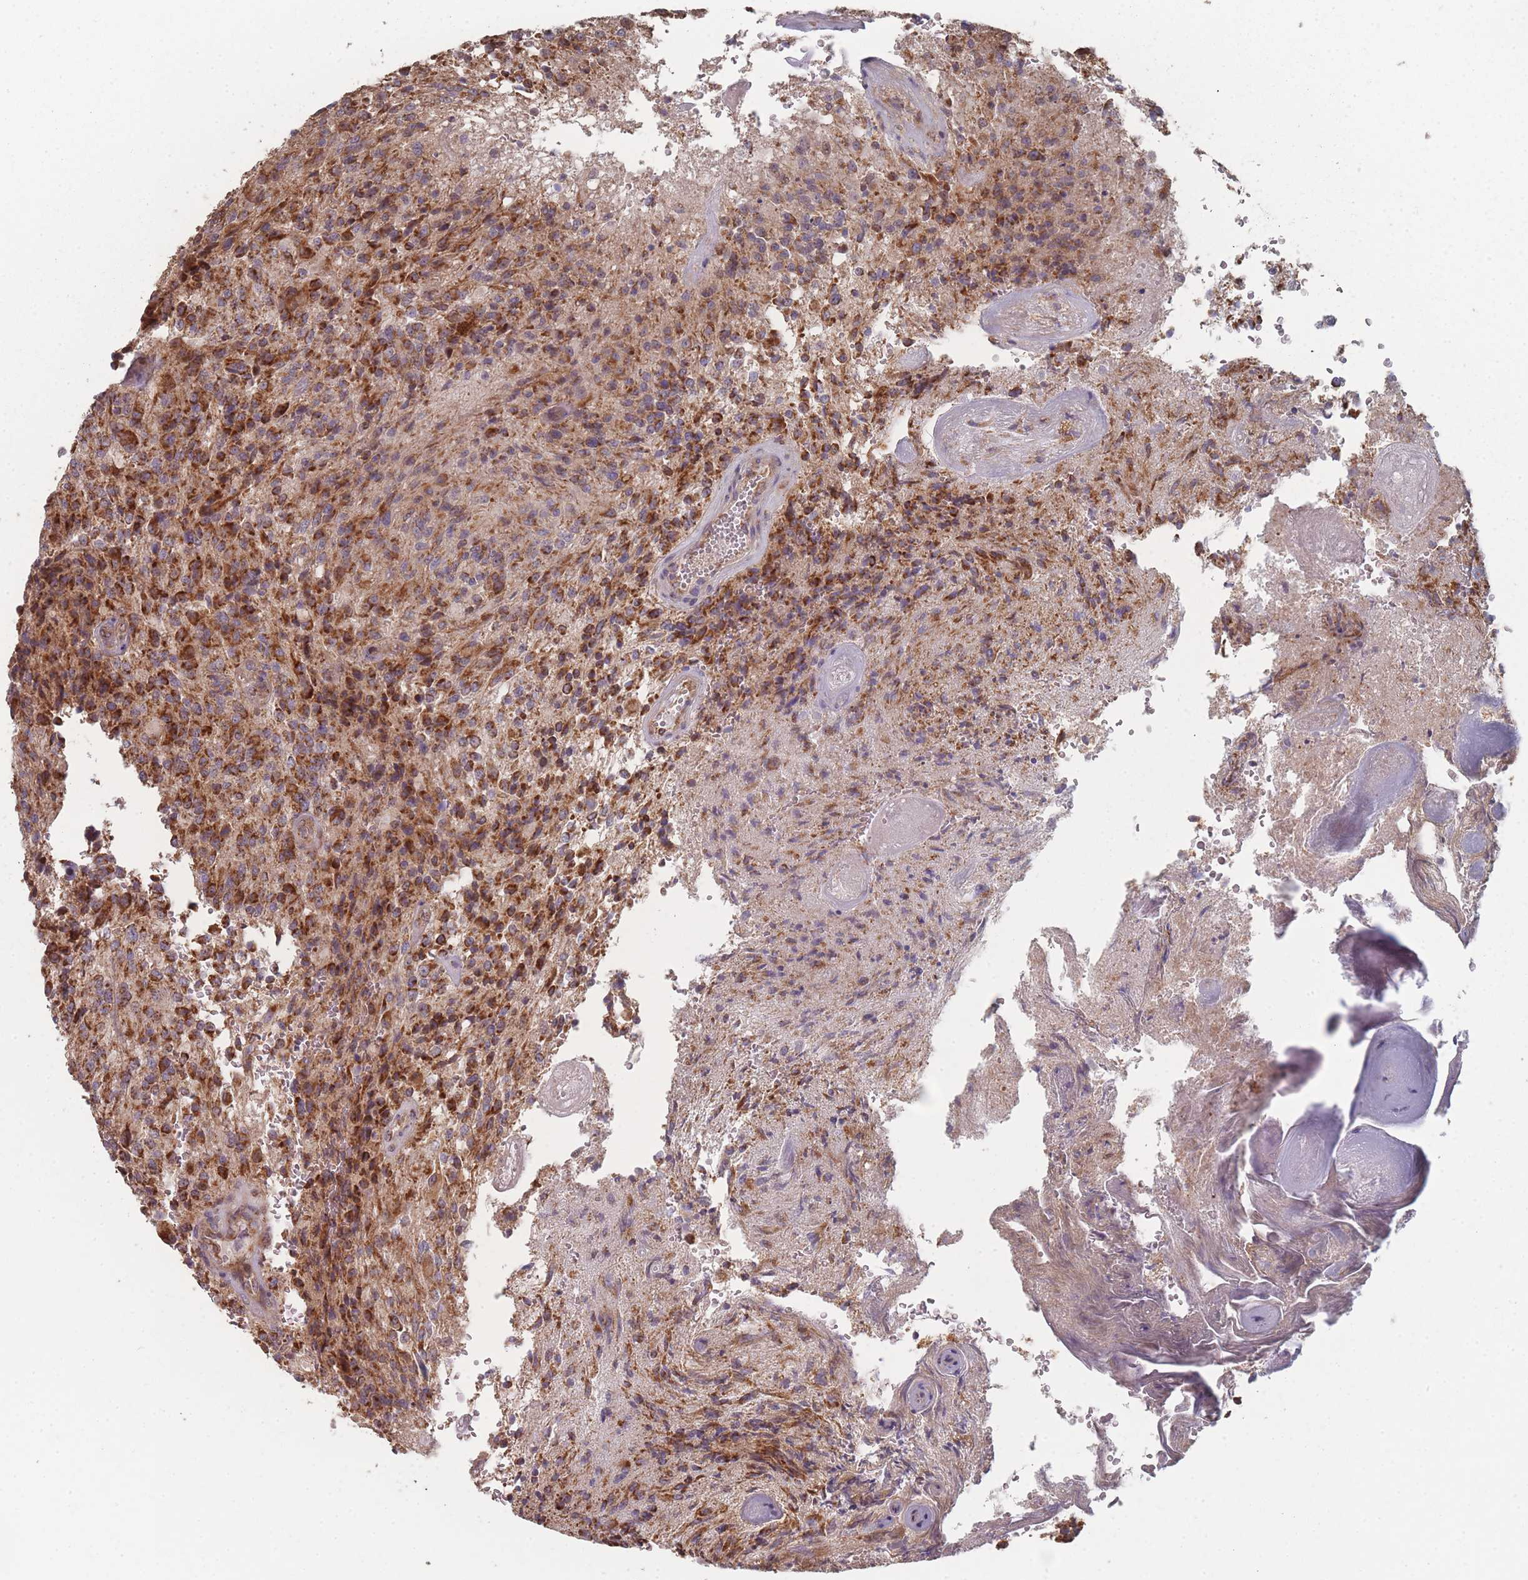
{"staining": {"intensity": "strong", "quantity": "25%-75%", "location": "cytoplasmic/membranous"}, "tissue": "glioma", "cell_type": "Tumor cells", "image_type": "cancer", "snomed": [{"axis": "morphology", "description": "Normal tissue, NOS"}, {"axis": "morphology", "description": "Glioma, malignant, High grade"}, {"axis": "topography", "description": "Cerebral cortex"}], "caption": "Malignant high-grade glioma stained with DAB (3,3'-diaminobenzidine) IHC exhibits high levels of strong cytoplasmic/membranous positivity in approximately 25%-75% of tumor cells.", "gene": "PSMB3", "patient": {"sex": "male", "age": 56}}